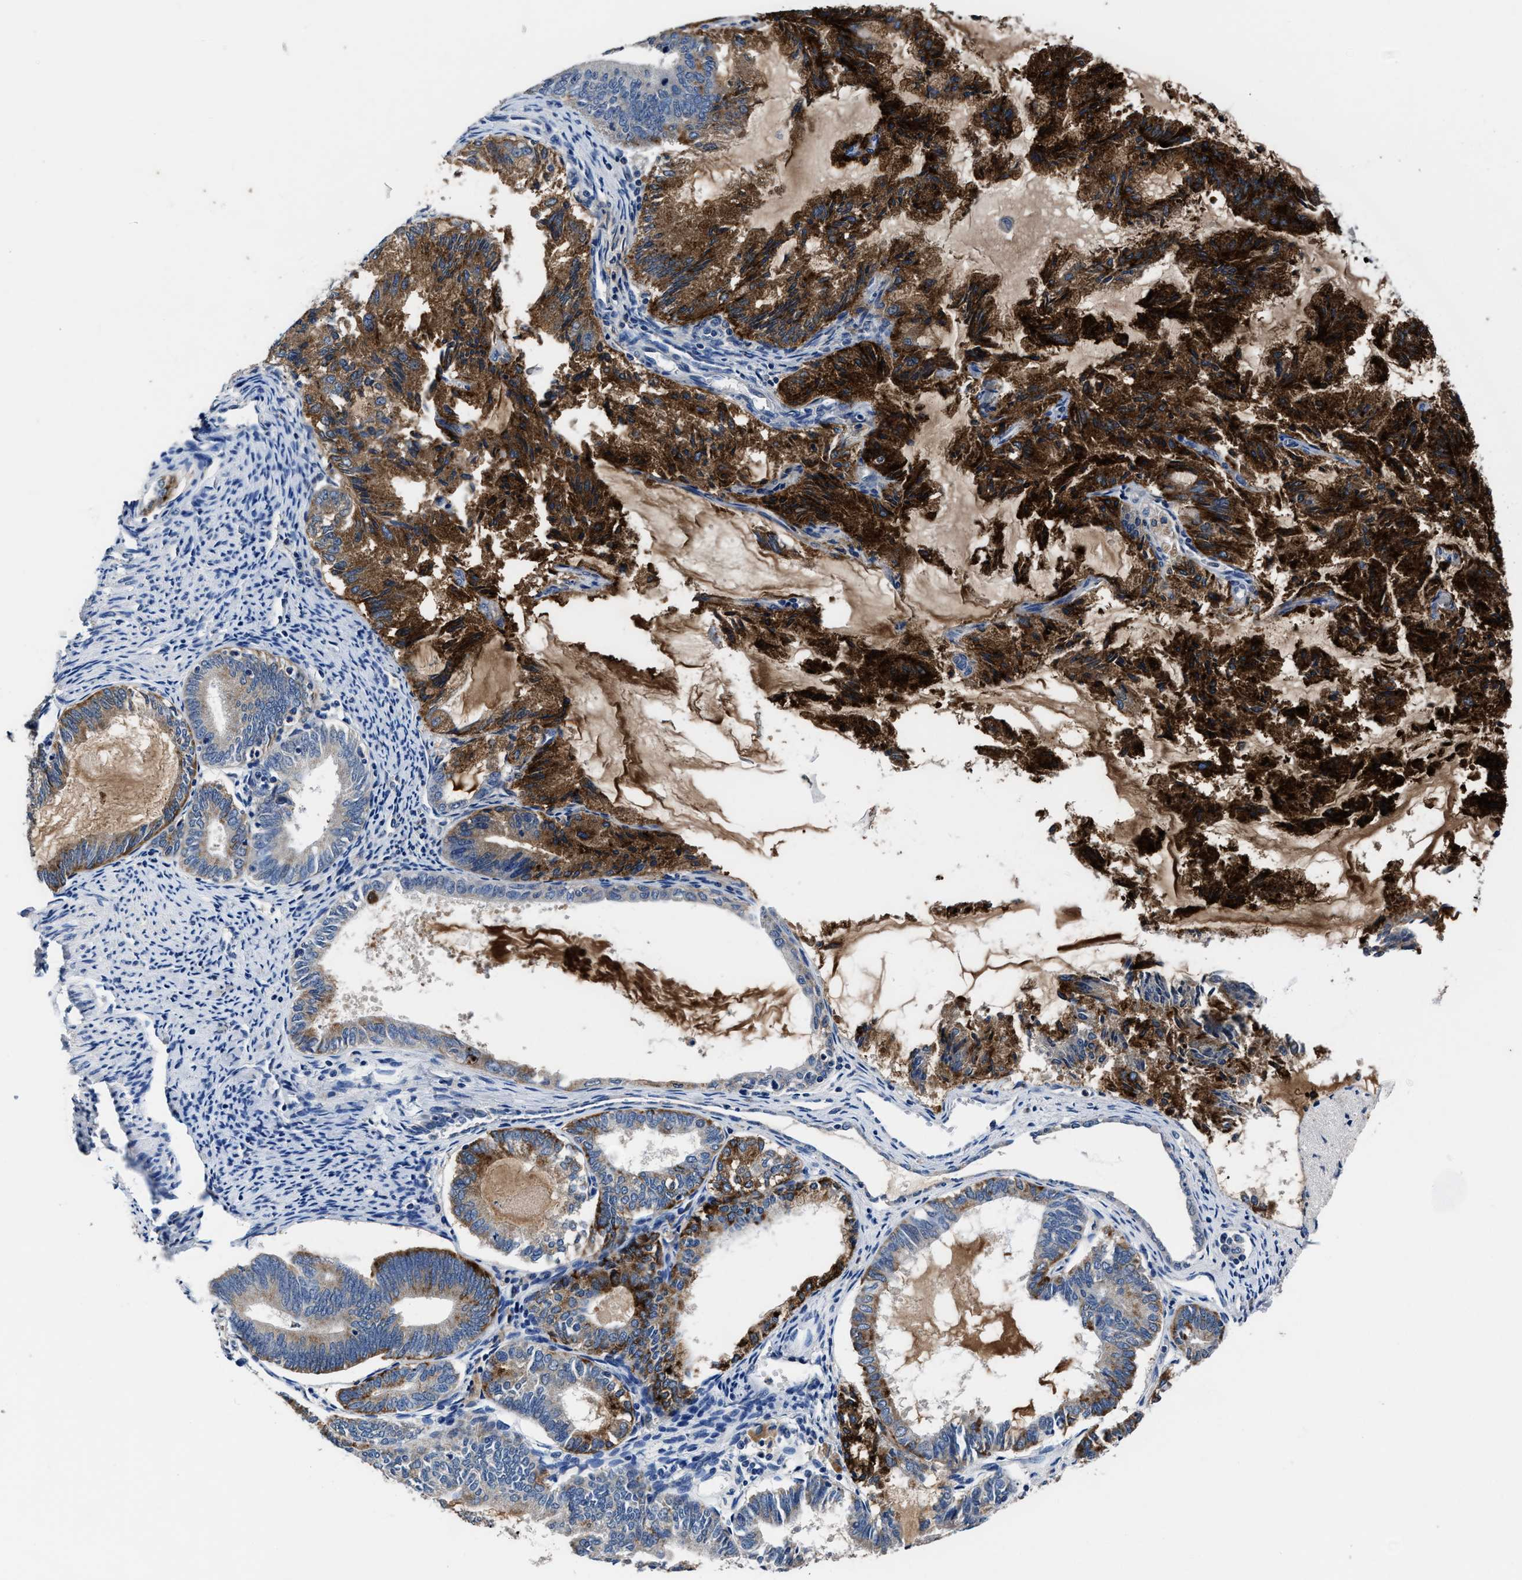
{"staining": {"intensity": "strong", "quantity": ">75%", "location": "cytoplasmic/membranous"}, "tissue": "endometrial cancer", "cell_type": "Tumor cells", "image_type": "cancer", "snomed": [{"axis": "morphology", "description": "Adenocarcinoma, NOS"}, {"axis": "topography", "description": "Endometrium"}], "caption": "The micrograph exhibits immunohistochemical staining of adenocarcinoma (endometrial). There is strong cytoplasmic/membranous expression is identified in about >75% of tumor cells. (Stains: DAB in brown, nuclei in blue, Microscopy: brightfield microscopy at high magnification).", "gene": "UBR4", "patient": {"sex": "female", "age": 86}}